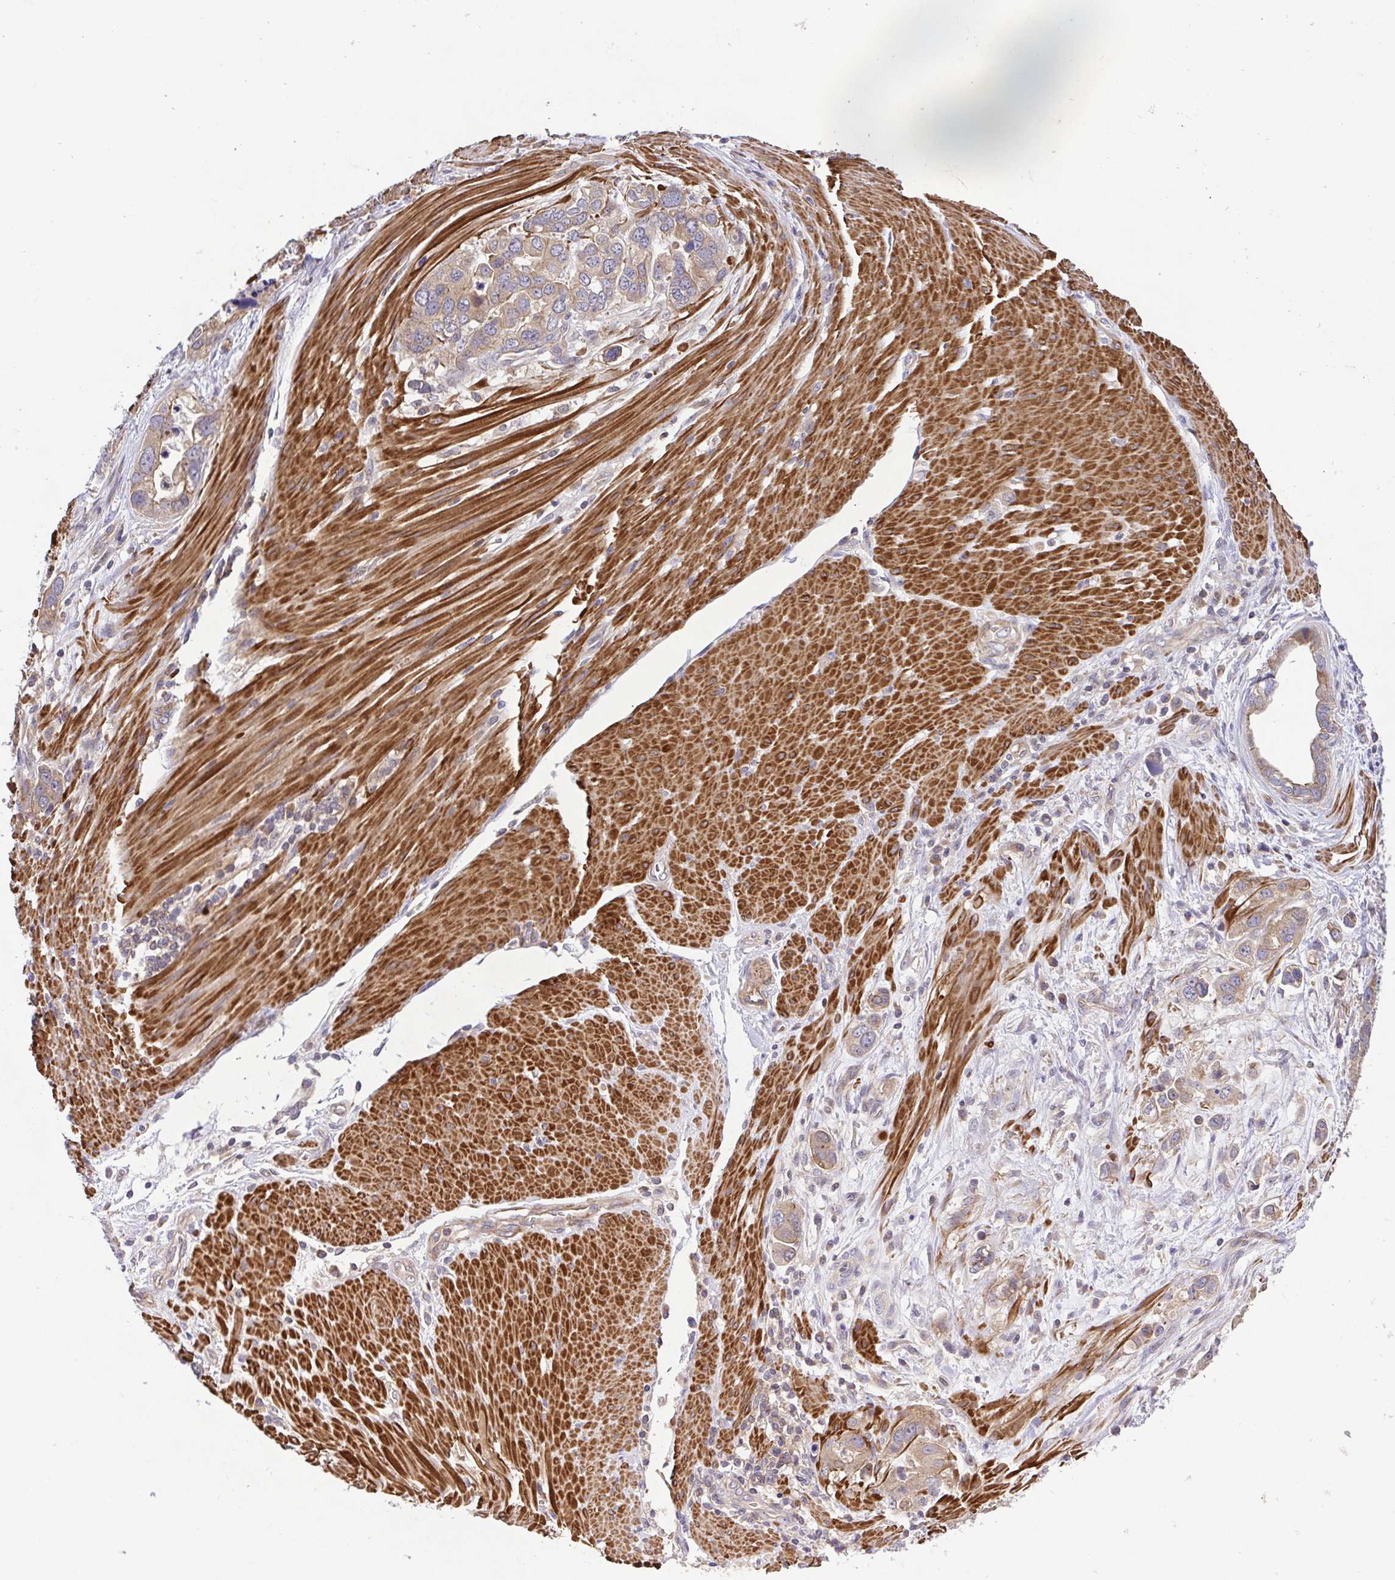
{"staining": {"intensity": "weak", "quantity": "<25%", "location": "cytoplasmic/membranous"}, "tissue": "stomach cancer", "cell_type": "Tumor cells", "image_type": "cancer", "snomed": [{"axis": "morphology", "description": "Adenocarcinoma, NOS"}, {"axis": "topography", "description": "Stomach, lower"}], "caption": "Micrograph shows no protein expression in tumor cells of stomach adenocarcinoma tissue.", "gene": "IDE", "patient": {"sex": "female", "age": 93}}